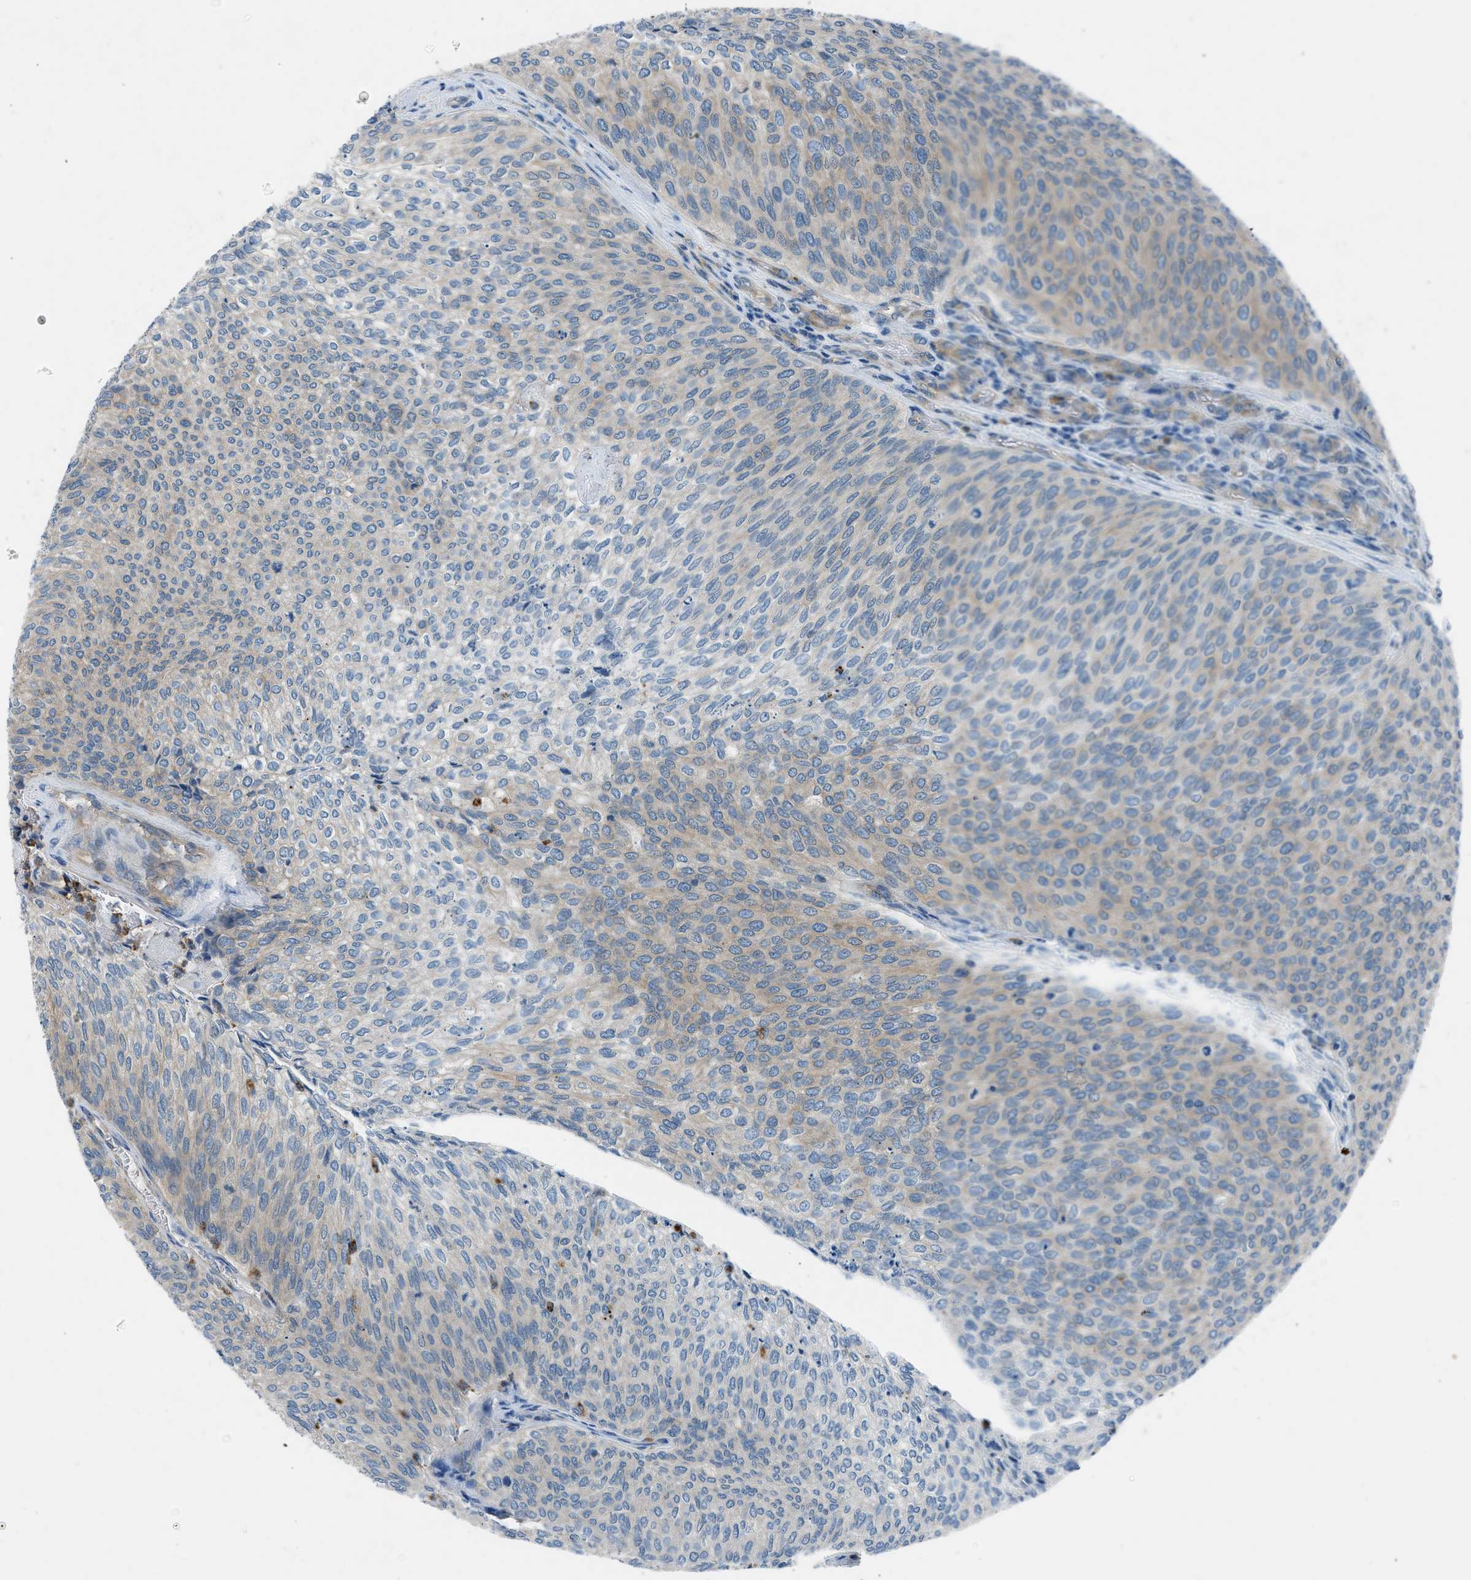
{"staining": {"intensity": "weak", "quantity": "<25%", "location": "cytoplasmic/membranous"}, "tissue": "urothelial cancer", "cell_type": "Tumor cells", "image_type": "cancer", "snomed": [{"axis": "morphology", "description": "Urothelial carcinoma, Low grade"}, {"axis": "topography", "description": "Urinary bladder"}], "caption": "High power microscopy image of an immunohistochemistry histopathology image of urothelial cancer, revealing no significant positivity in tumor cells.", "gene": "BMP1", "patient": {"sex": "female", "age": 79}}